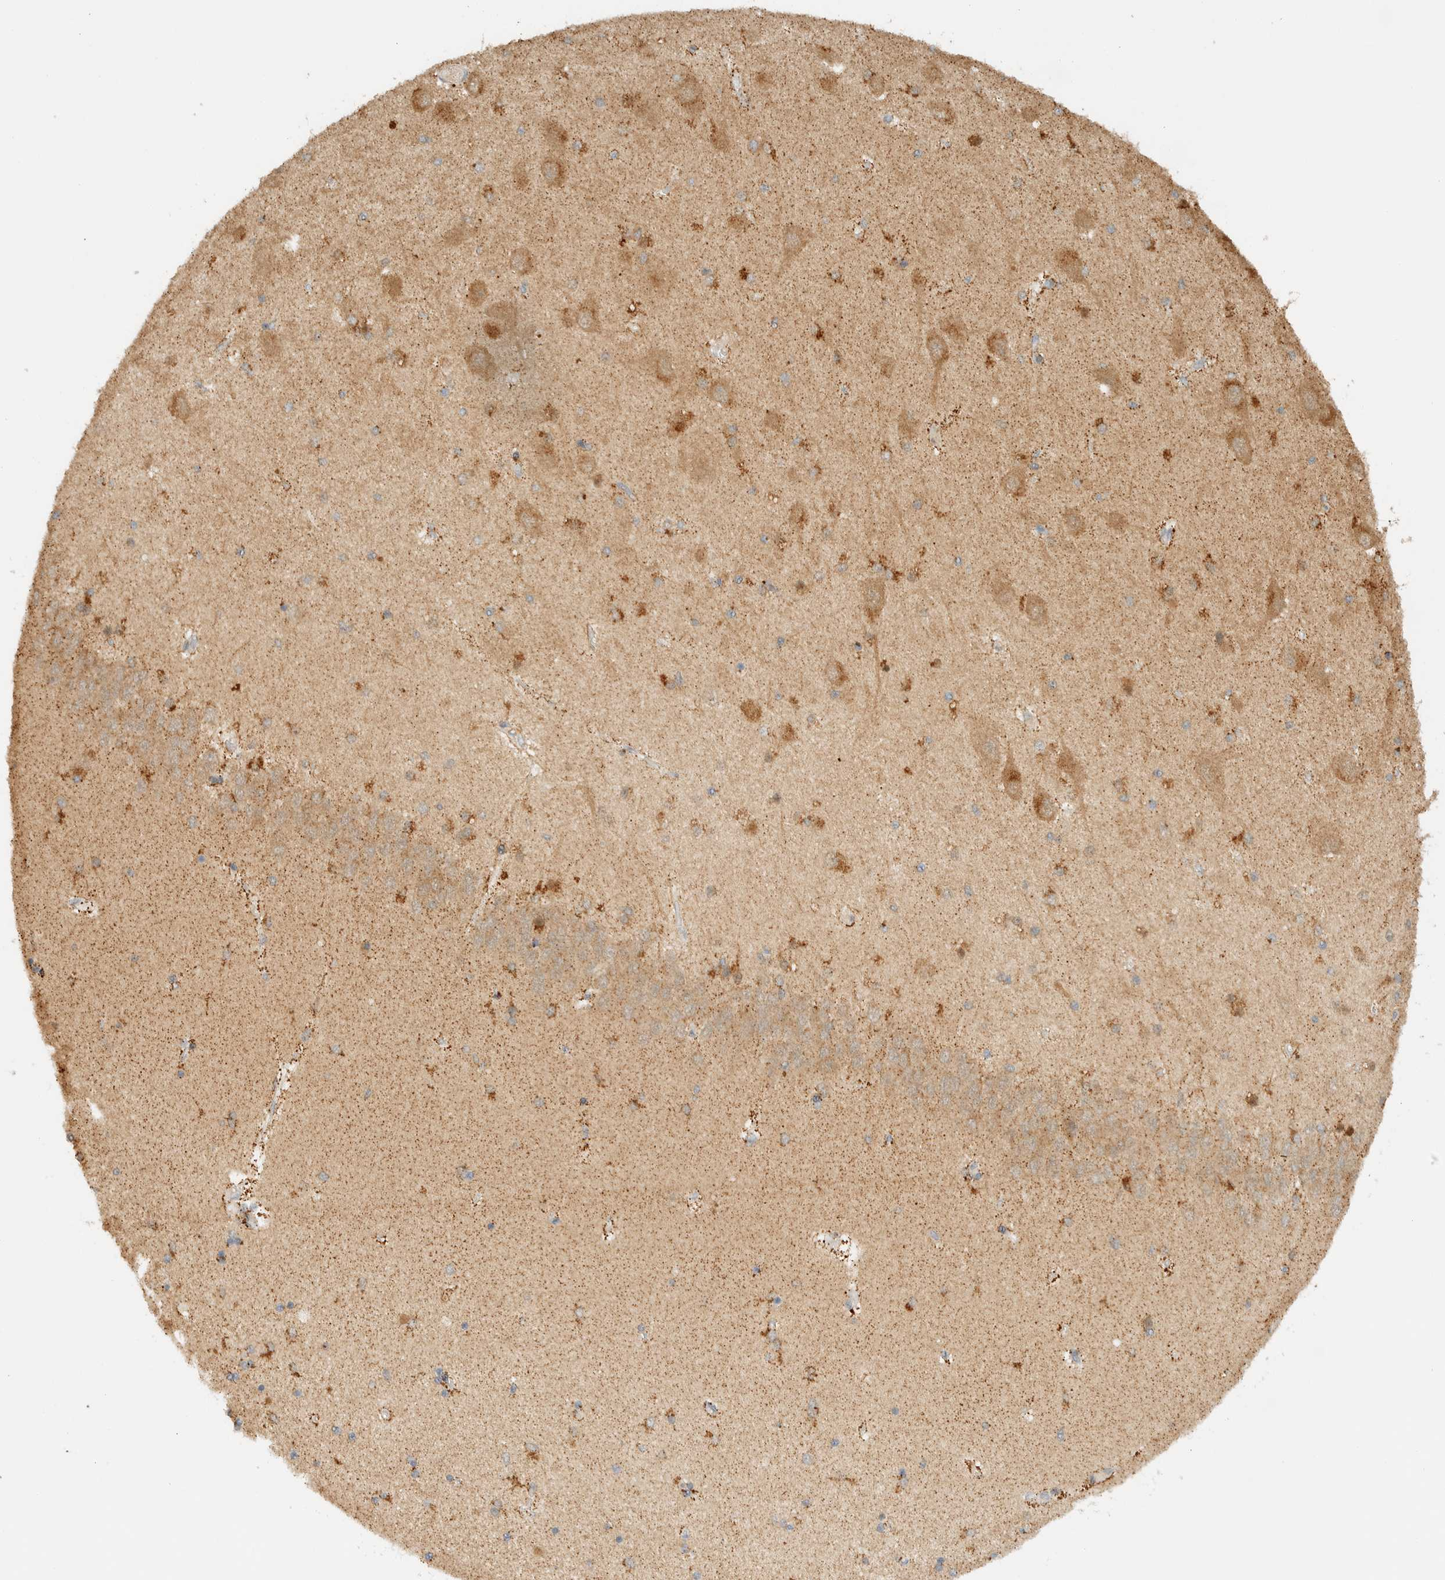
{"staining": {"intensity": "moderate", "quantity": "25%-75%", "location": "cytoplasmic/membranous"}, "tissue": "hippocampus", "cell_type": "Glial cells", "image_type": "normal", "snomed": [{"axis": "morphology", "description": "Normal tissue, NOS"}, {"axis": "topography", "description": "Hippocampus"}], "caption": "Brown immunohistochemical staining in unremarkable human hippocampus reveals moderate cytoplasmic/membranous positivity in about 25%-75% of glial cells.", "gene": "KIFAP3", "patient": {"sex": "female", "age": 54}}